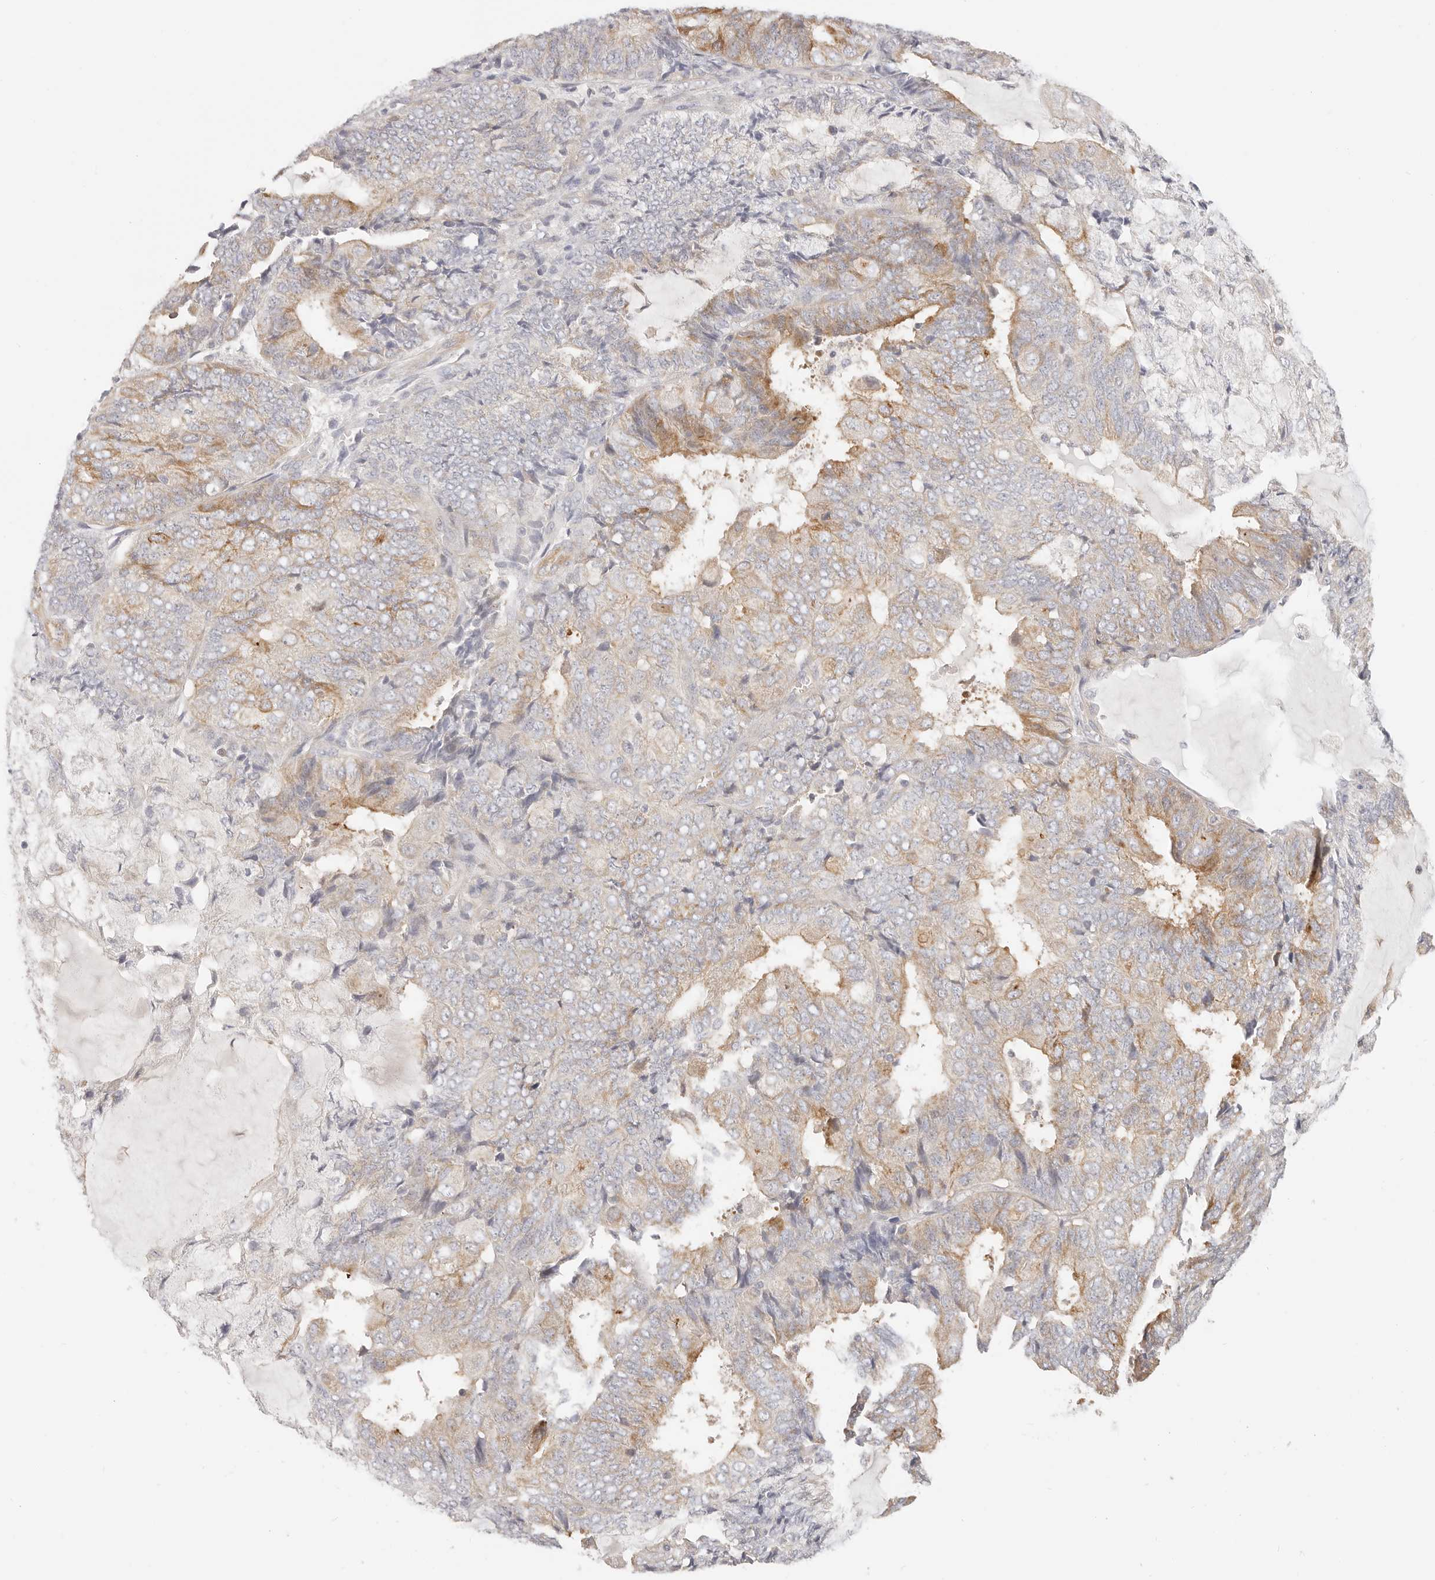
{"staining": {"intensity": "moderate", "quantity": "<25%", "location": "cytoplasmic/membranous"}, "tissue": "endometrial cancer", "cell_type": "Tumor cells", "image_type": "cancer", "snomed": [{"axis": "morphology", "description": "Adenocarcinoma, NOS"}, {"axis": "topography", "description": "Endometrium"}], "caption": "DAB immunohistochemical staining of endometrial cancer displays moderate cytoplasmic/membranous protein expression in about <25% of tumor cells. (DAB (3,3'-diaminobenzidine) = brown stain, brightfield microscopy at high magnification).", "gene": "DTNBP1", "patient": {"sex": "female", "age": 81}}